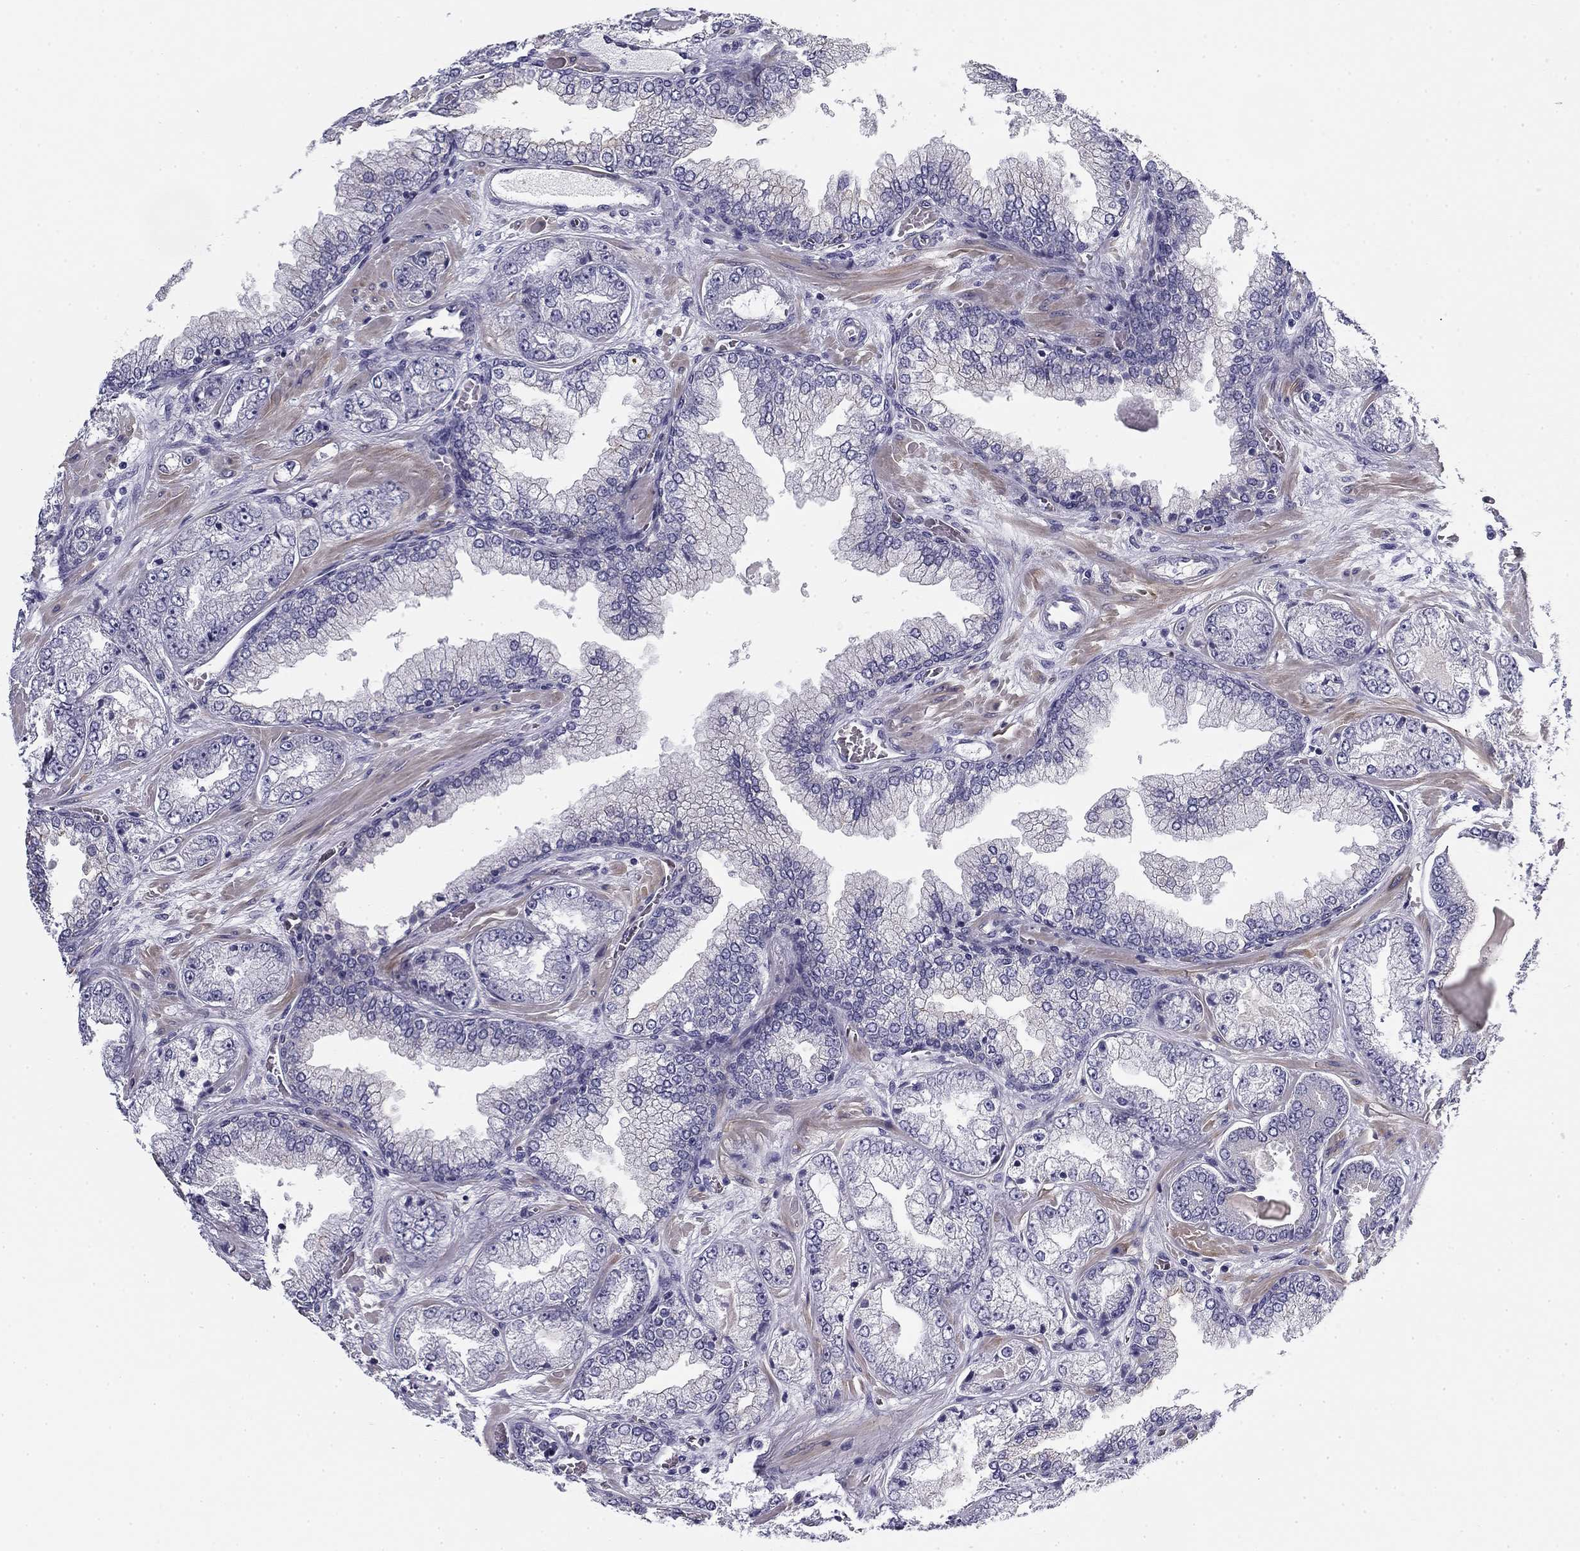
{"staining": {"intensity": "negative", "quantity": "none", "location": "none"}, "tissue": "prostate cancer", "cell_type": "Tumor cells", "image_type": "cancer", "snomed": [{"axis": "morphology", "description": "Adenocarcinoma, Low grade"}, {"axis": "topography", "description": "Prostate"}], "caption": "Tumor cells show no significant staining in adenocarcinoma (low-grade) (prostate).", "gene": "FLNC", "patient": {"sex": "male", "age": 57}}